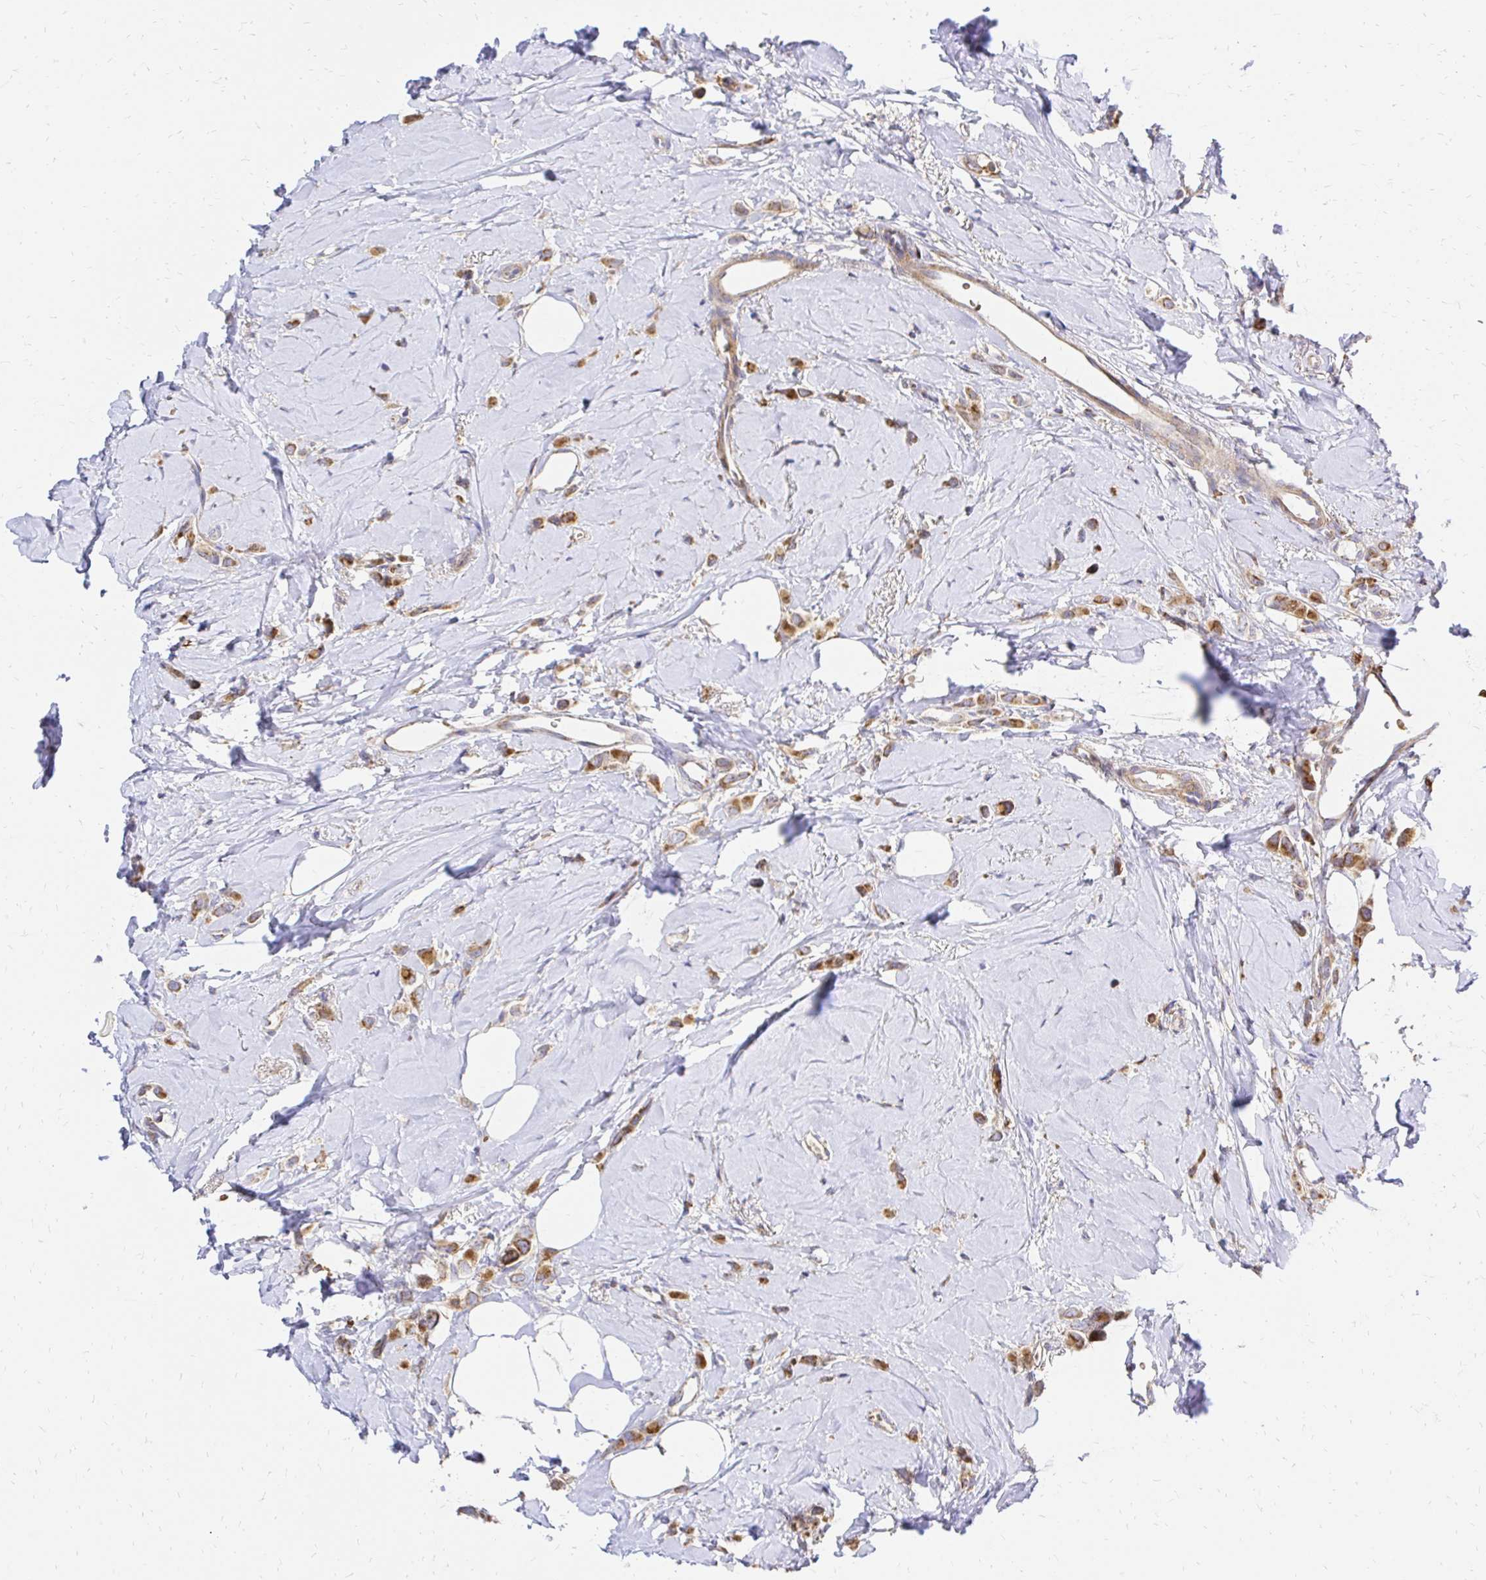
{"staining": {"intensity": "moderate", "quantity": ">75%", "location": "cytoplasmic/membranous"}, "tissue": "breast cancer", "cell_type": "Tumor cells", "image_type": "cancer", "snomed": [{"axis": "morphology", "description": "Lobular carcinoma"}, {"axis": "topography", "description": "Breast"}], "caption": "Tumor cells exhibit medium levels of moderate cytoplasmic/membranous positivity in about >75% of cells in breast cancer (lobular carcinoma).", "gene": "MRPL13", "patient": {"sex": "female", "age": 66}}